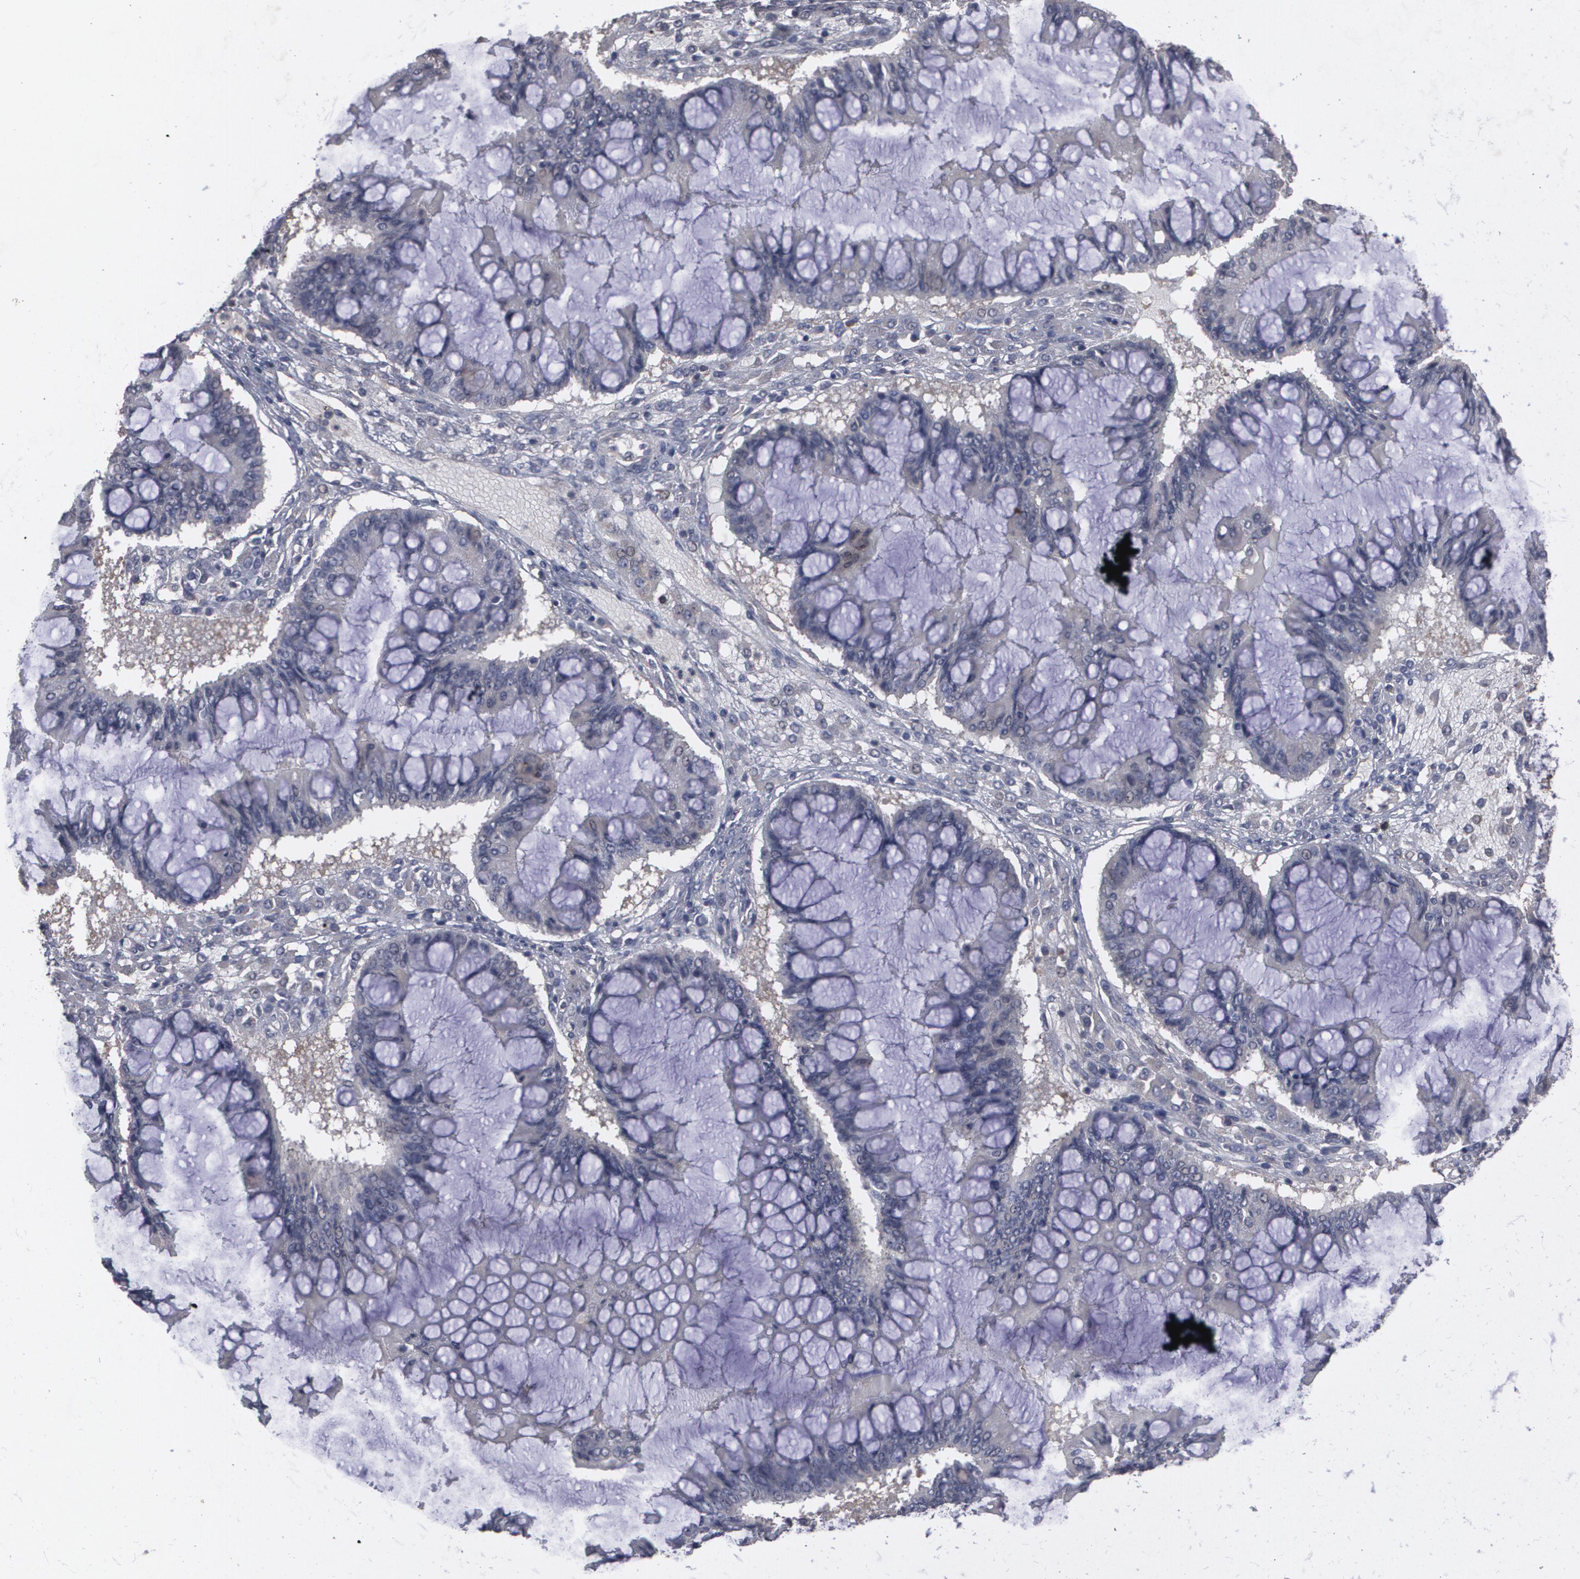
{"staining": {"intensity": "negative", "quantity": "none", "location": "none"}, "tissue": "ovarian cancer", "cell_type": "Tumor cells", "image_type": "cancer", "snomed": [{"axis": "morphology", "description": "Cystadenocarcinoma, mucinous, NOS"}, {"axis": "topography", "description": "Ovary"}], "caption": "IHC of human ovarian cancer (mucinous cystadenocarcinoma) exhibits no positivity in tumor cells.", "gene": "HTT", "patient": {"sex": "female", "age": 73}}